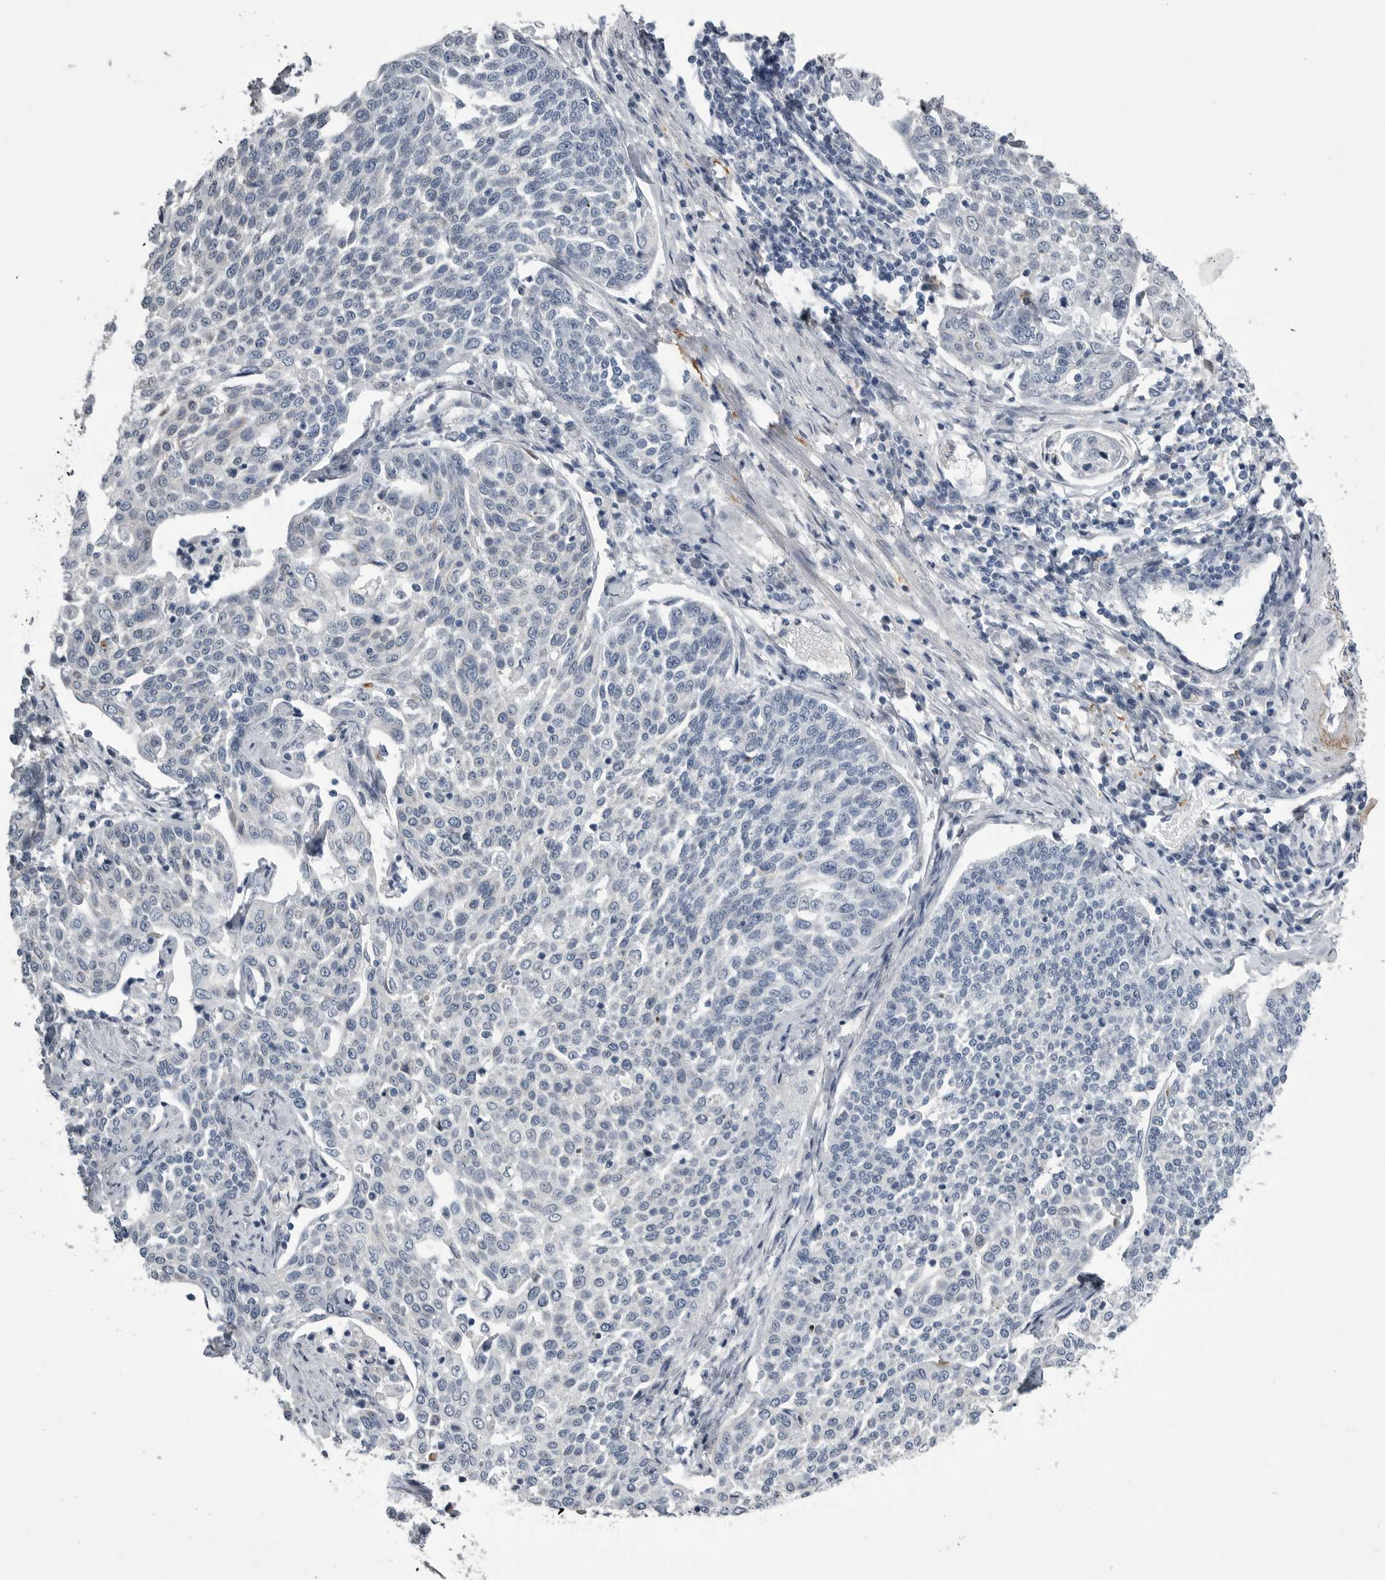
{"staining": {"intensity": "negative", "quantity": "none", "location": "none"}, "tissue": "cervical cancer", "cell_type": "Tumor cells", "image_type": "cancer", "snomed": [{"axis": "morphology", "description": "Squamous cell carcinoma, NOS"}, {"axis": "topography", "description": "Cervix"}], "caption": "An IHC photomicrograph of cervical cancer is shown. There is no staining in tumor cells of cervical cancer.", "gene": "CRP", "patient": {"sex": "female", "age": 34}}